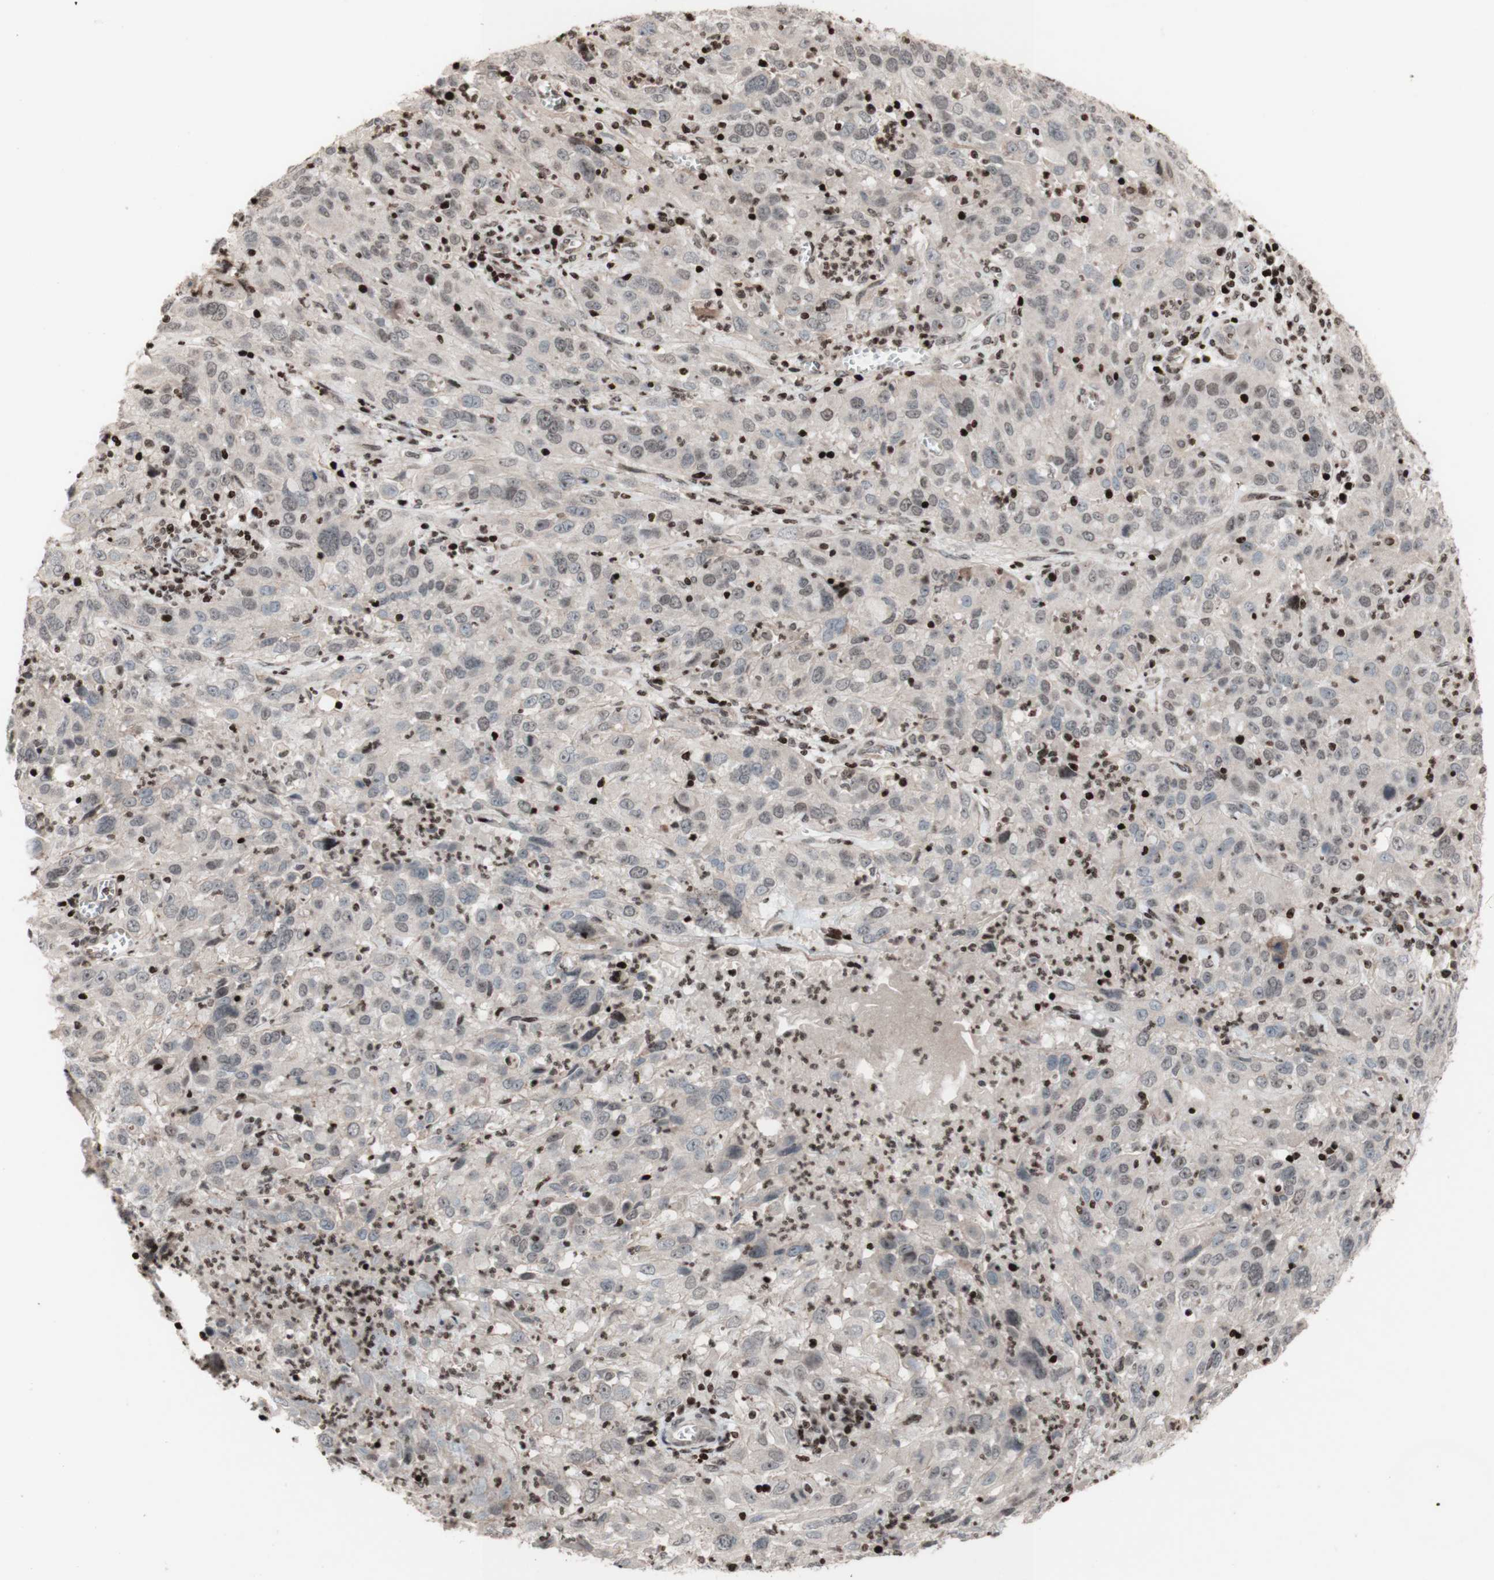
{"staining": {"intensity": "negative", "quantity": "none", "location": "none"}, "tissue": "cervical cancer", "cell_type": "Tumor cells", "image_type": "cancer", "snomed": [{"axis": "morphology", "description": "Squamous cell carcinoma, NOS"}, {"axis": "topography", "description": "Cervix"}], "caption": "This is an immunohistochemistry histopathology image of cervical cancer (squamous cell carcinoma). There is no staining in tumor cells.", "gene": "POLA1", "patient": {"sex": "female", "age": 32}}